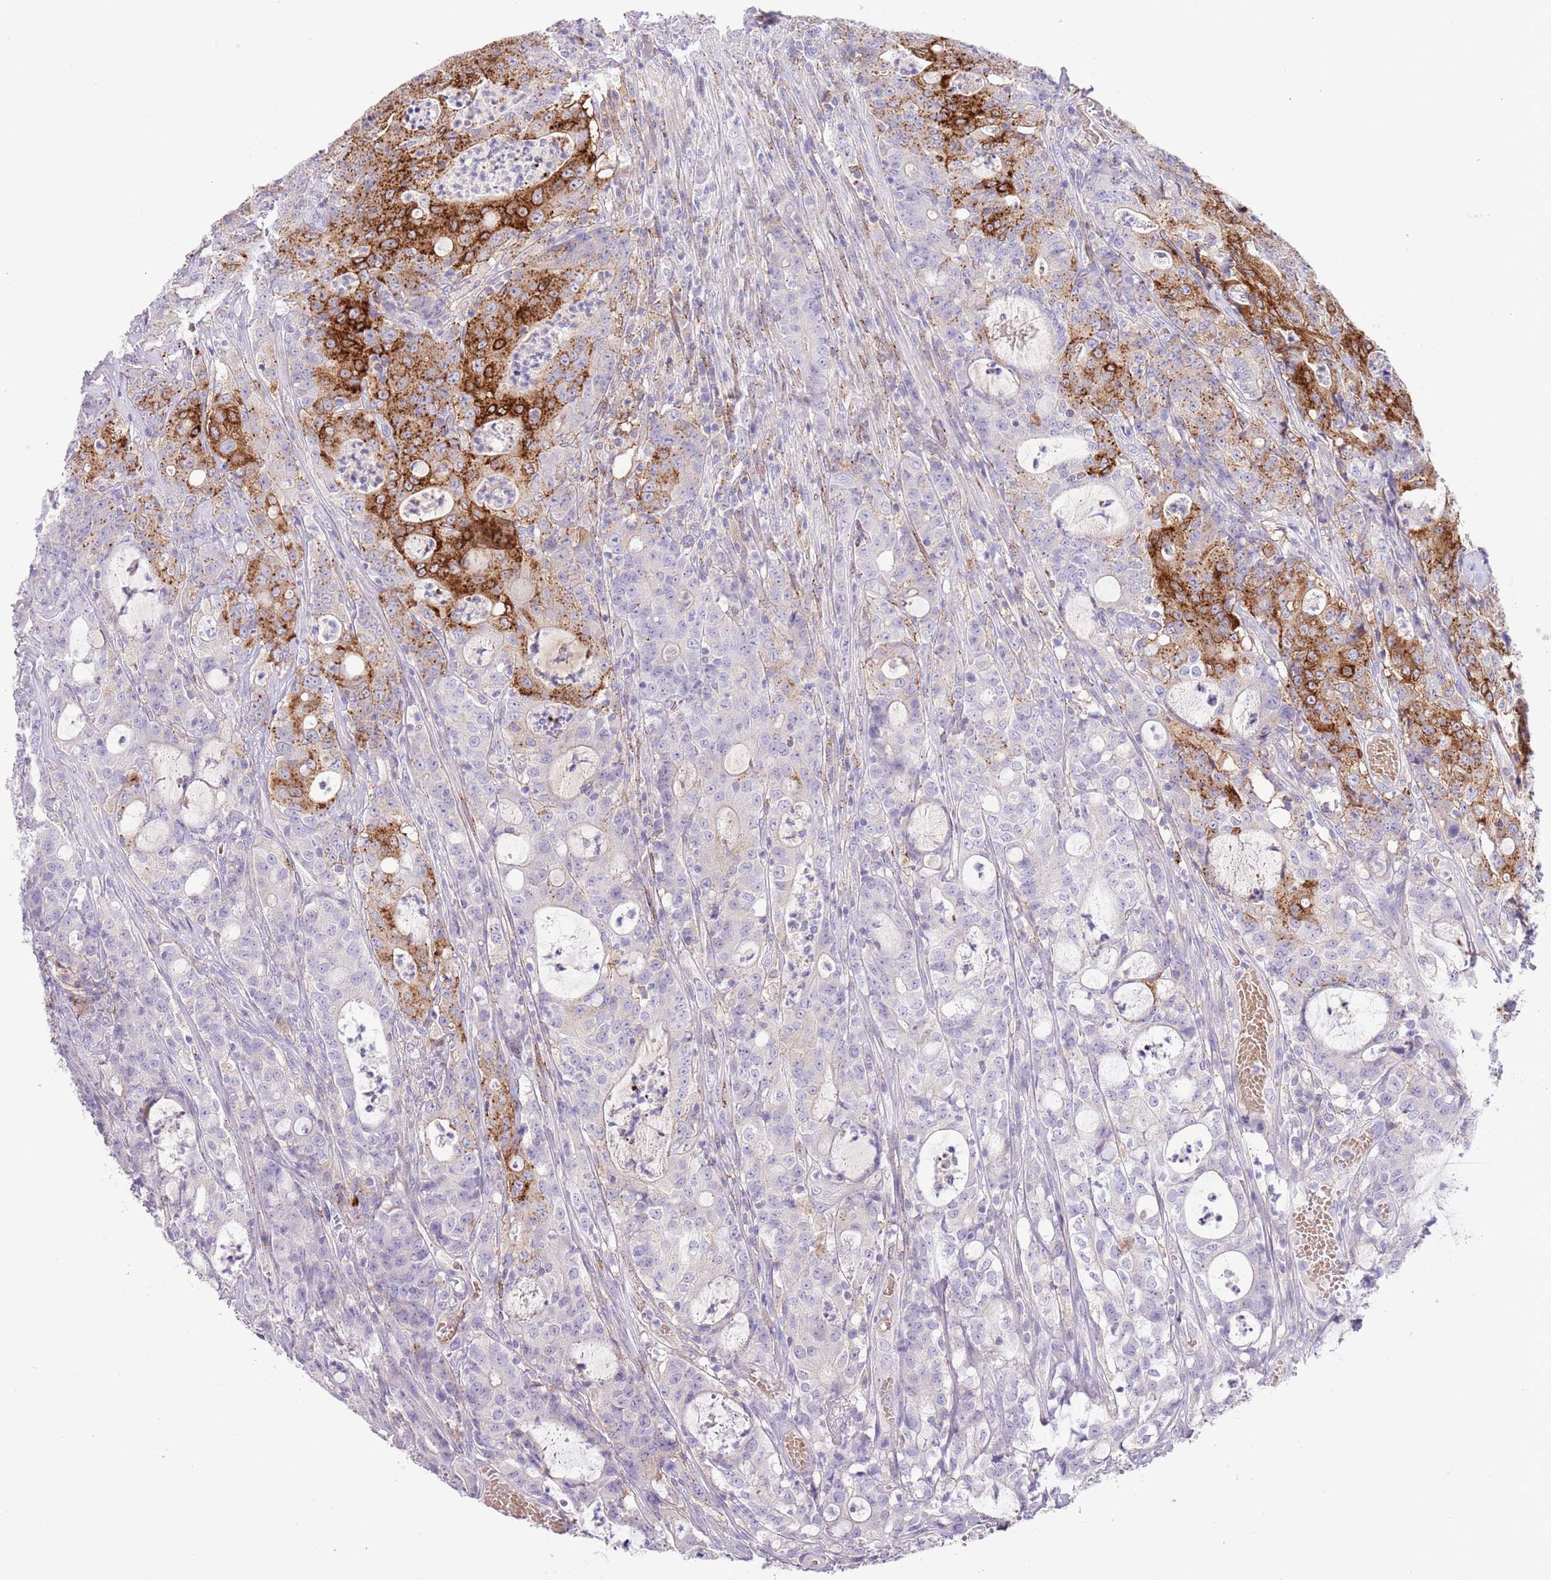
{"staining": {"intensity": "strong", "quantity": "<25%", "location": "cytoplasmic/membranous"}, "tissue": "colorectal cancer", "cell_type": "Tumor cells", "image_type": "cancer", "snomed": [{"axis": "morphology", "description": "Adenocarcinoma, NOS"}, {"axis": "topography", "description": "Colon"}], "caption": "Immunohistochemistry (IHC) of colorectal adenocarcinoma demonstrates medium levels of strong cytoplasmic/membranous positivity in approximately <25% of tumor cells. Immunohistochemistry stains the protein of interest in brown and the nuclei are stained blue.", "gene": "ABHD17A", "patient": {"sex": "male", "age": 83}}